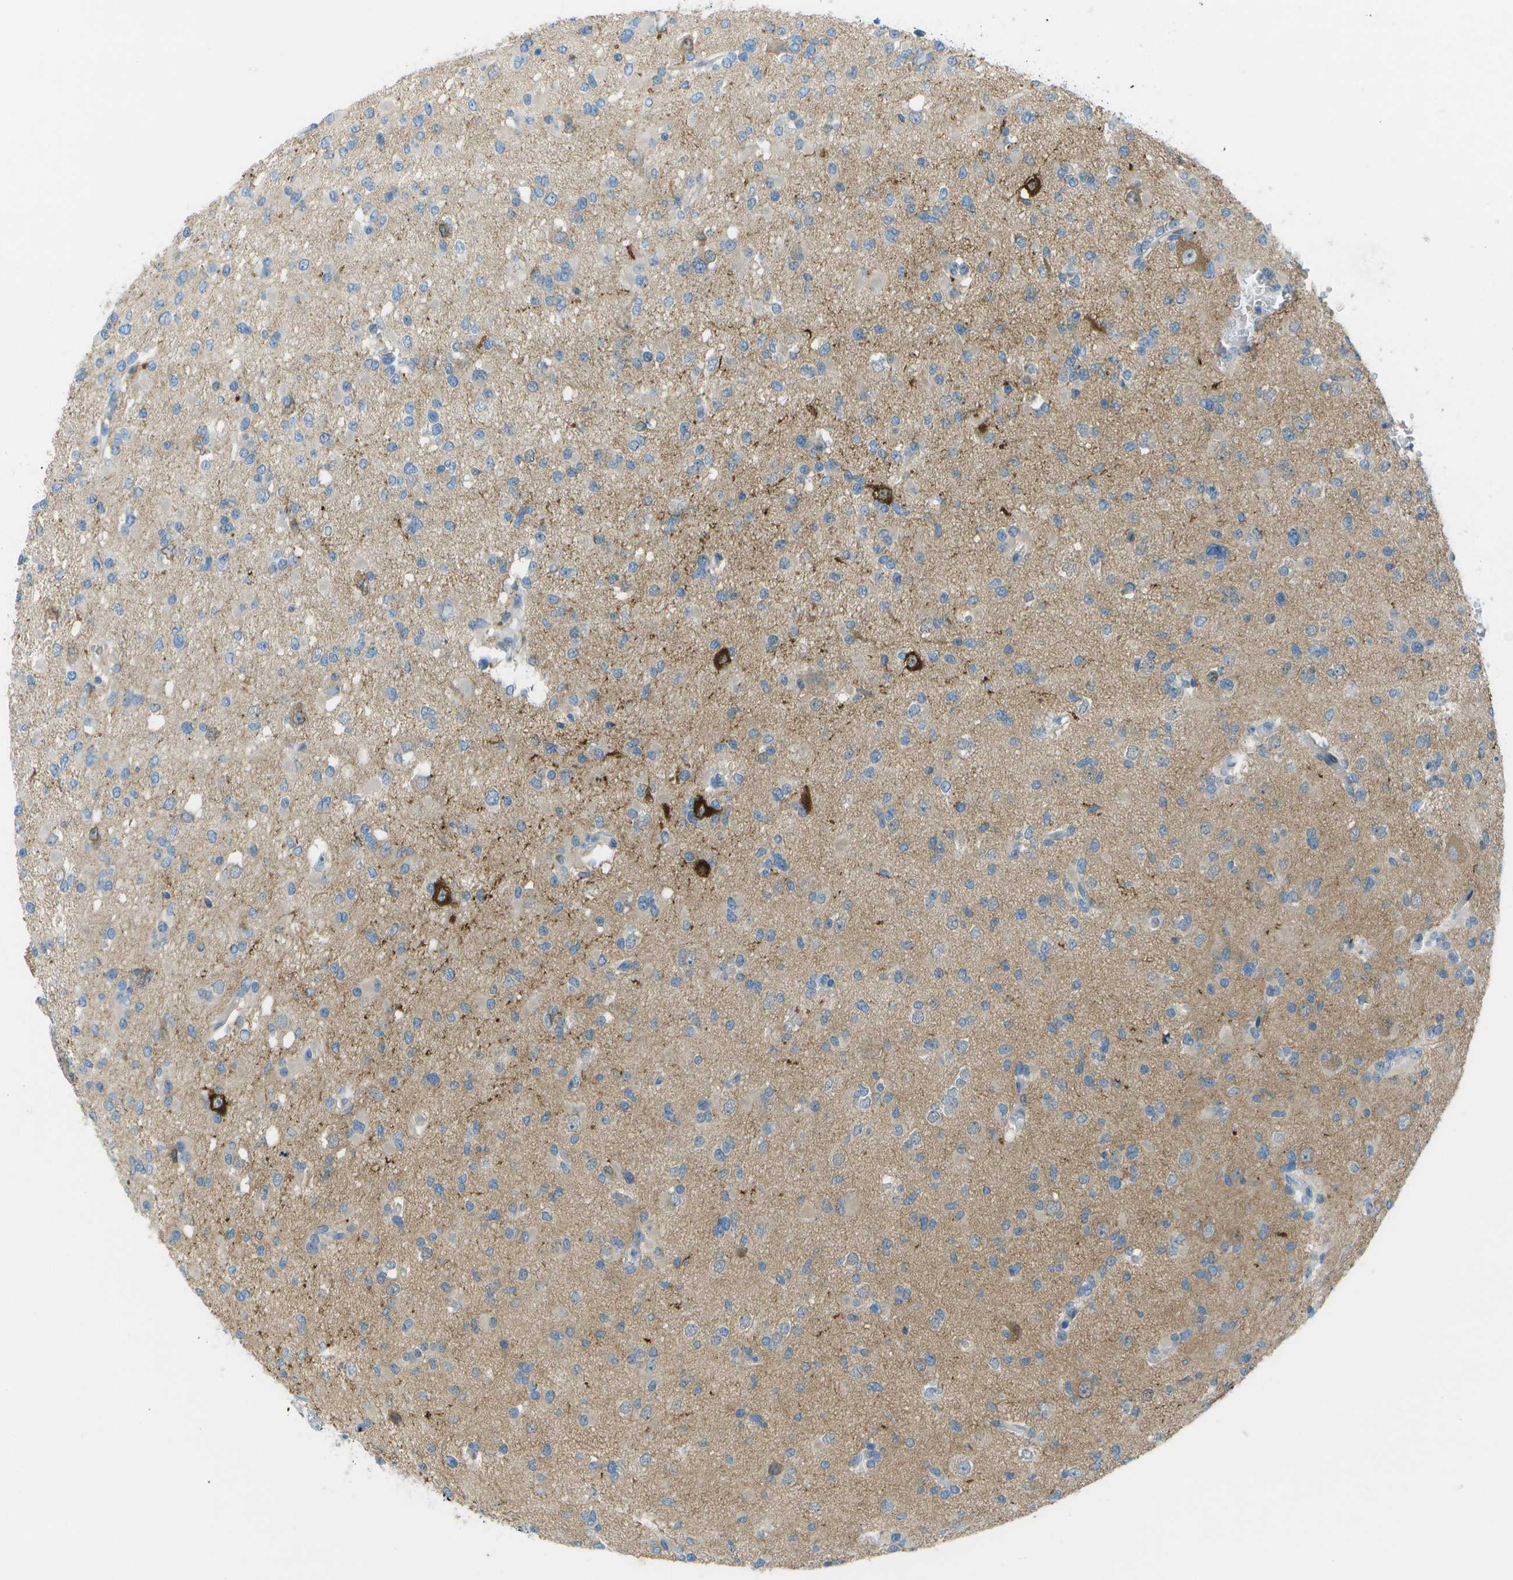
{"staining": {"intensity": "weak", "quantity": "<25%", "location": "cytoplasmic/membranous"}, "tissue": "glioma", "cell_type": "Tumor cells", "image_type": "cancer", "snomed": [{"axis": "morphology", "description": "Glioma, malignant, Low grade"}, {"axis": "topography", "description": "Brain"}], "caption": "High magnification brightfield microscopy of malignant glioma (low-grade) stained with DAB (3,3'-diaminobenzidine) (brown) and counterstained with hematoxylin (blue): tumor cells show no significant positivity.", "gene": "LRRC66", "patient": {"sex": "female", "age": 22}}